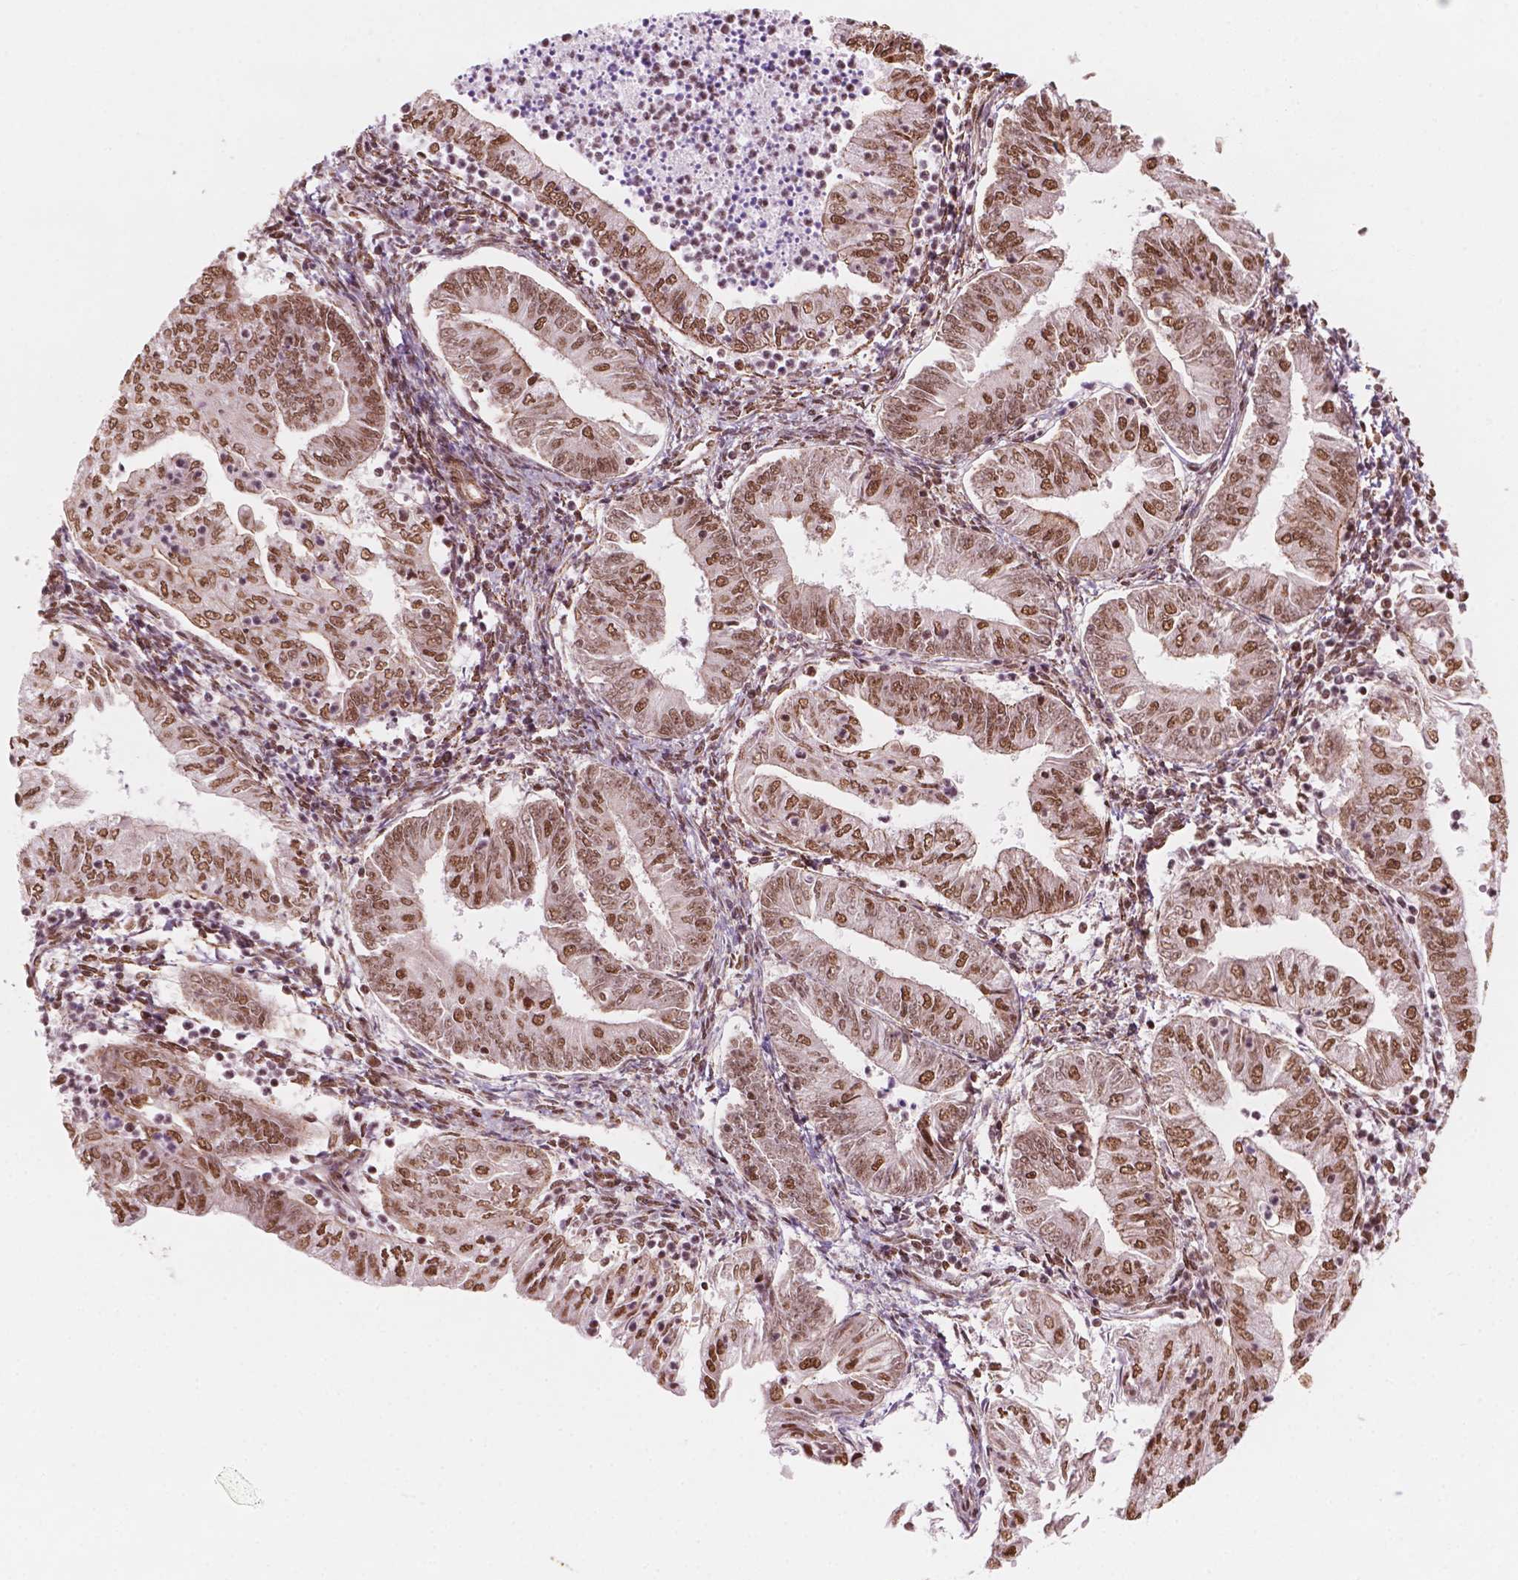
{"staining": {"intensity": "moderate", "quantity": ">75%", "location": "nuclear"}, "tissue": "endometrial cancer", "cell_type": "Tumor cells", "image_type": "cancer", "snomed": [{"axis": "morphology", "description": "Adenocarcinoma, NOS"}, {"axis": "topography", "description": "Endometrium"}], "caption": "Adenocarcinoma (endometrial) was stained to show a protein in brown. There is medium levels of moderate nuclear positivity in approximately >75% of tumor cells. Nuclei are stained in blue.", "gene": "GTF3C5", "patient": {"sex": "female", "age": 55}}